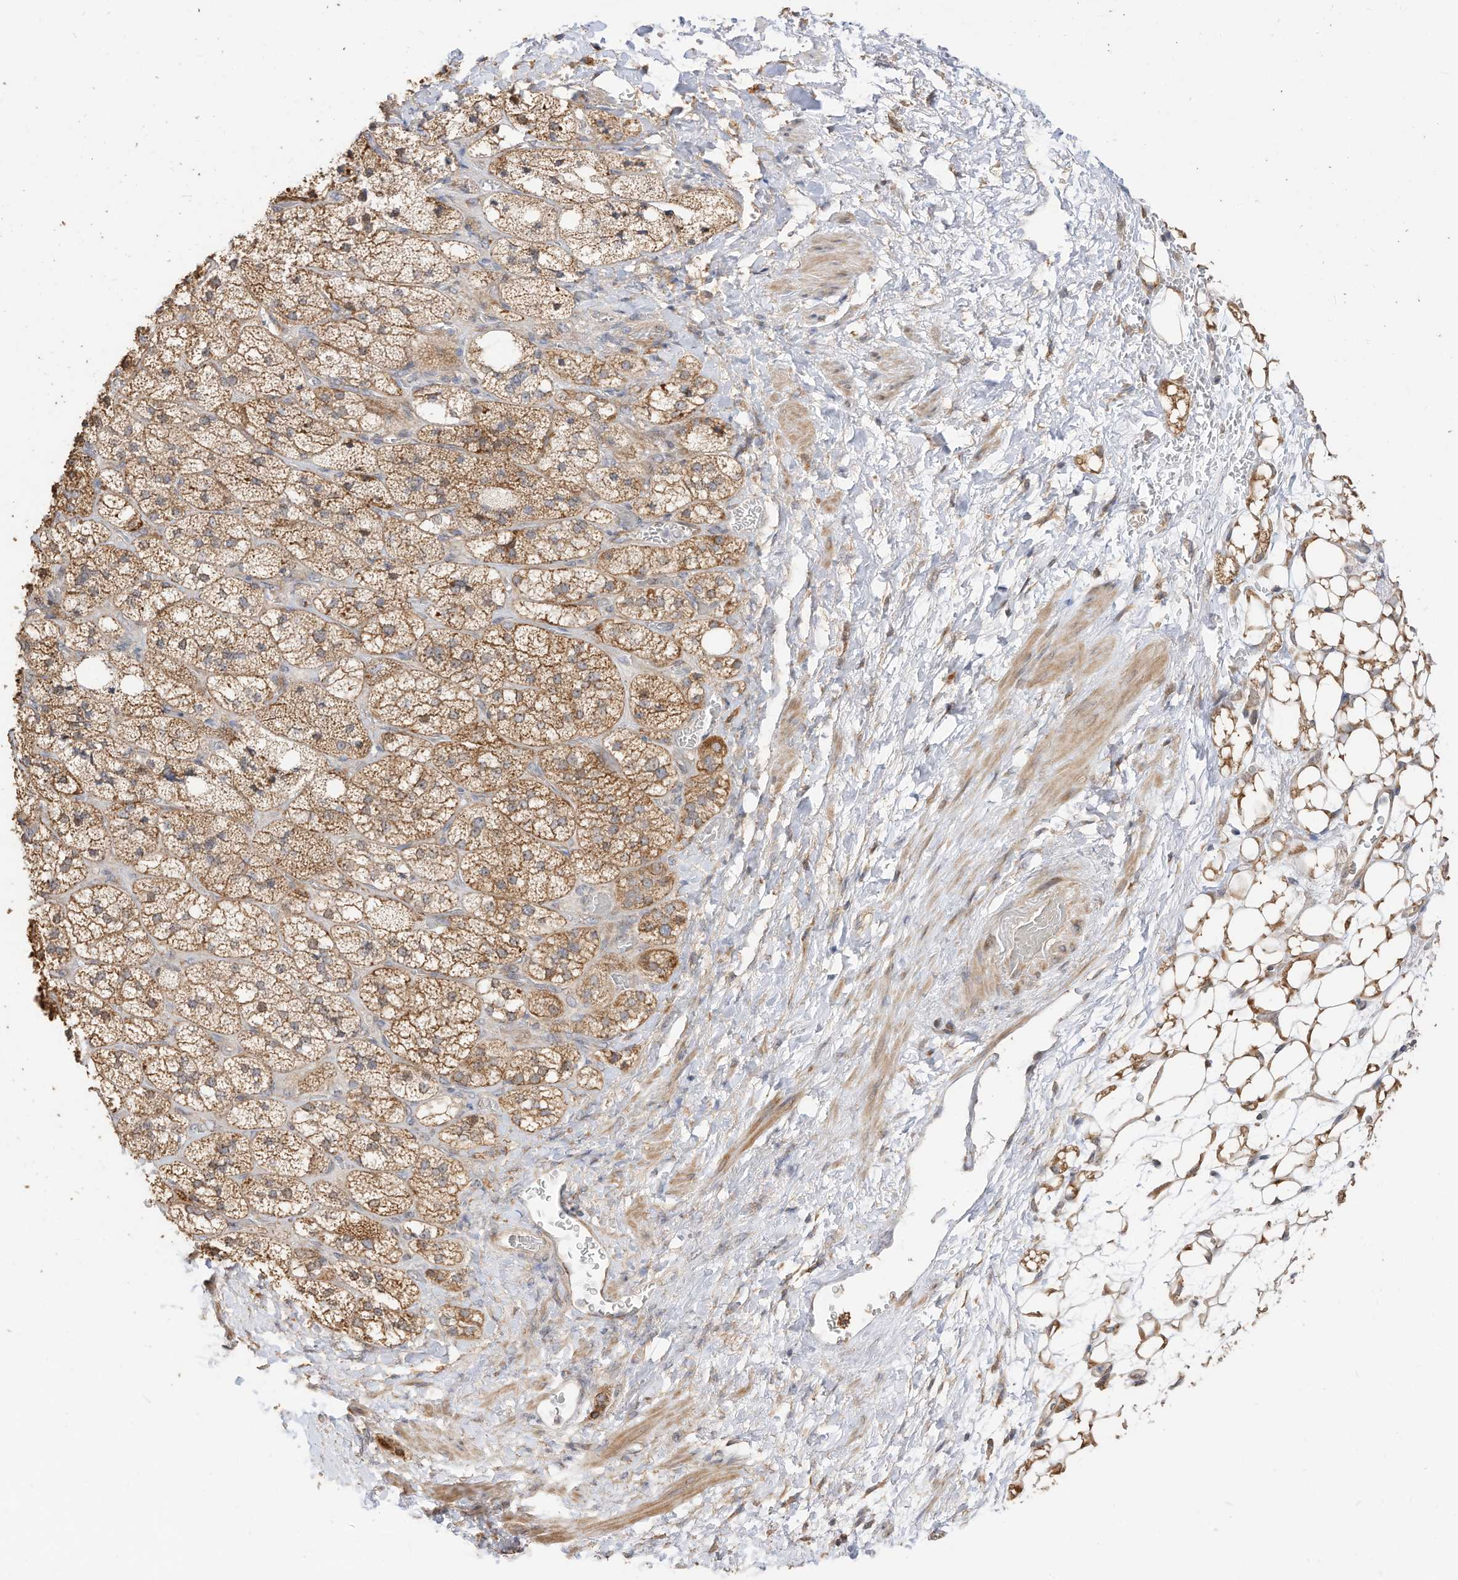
{"staining": {"intensity": "moderate", "quantity": ">75%", "location": "cytoplasmic/membranous"}, "tissue": "adrenal gland", "cell_type": "Glandular cells", "image_type": "normal", "snomed": [{"axis": "morphology", "description": "Normal tissue, NOS"}, {"axis": "topography", "description": "Adrenal gland"}], "caption": "Immunohistochemical staining of benign adrenal gland demonstrates moderate cytoplasmic/membranous protein staining in approximately >75% of glandular cells.", "gene": "CAGE1", "patient": {"sex": "male", "age": 61}}